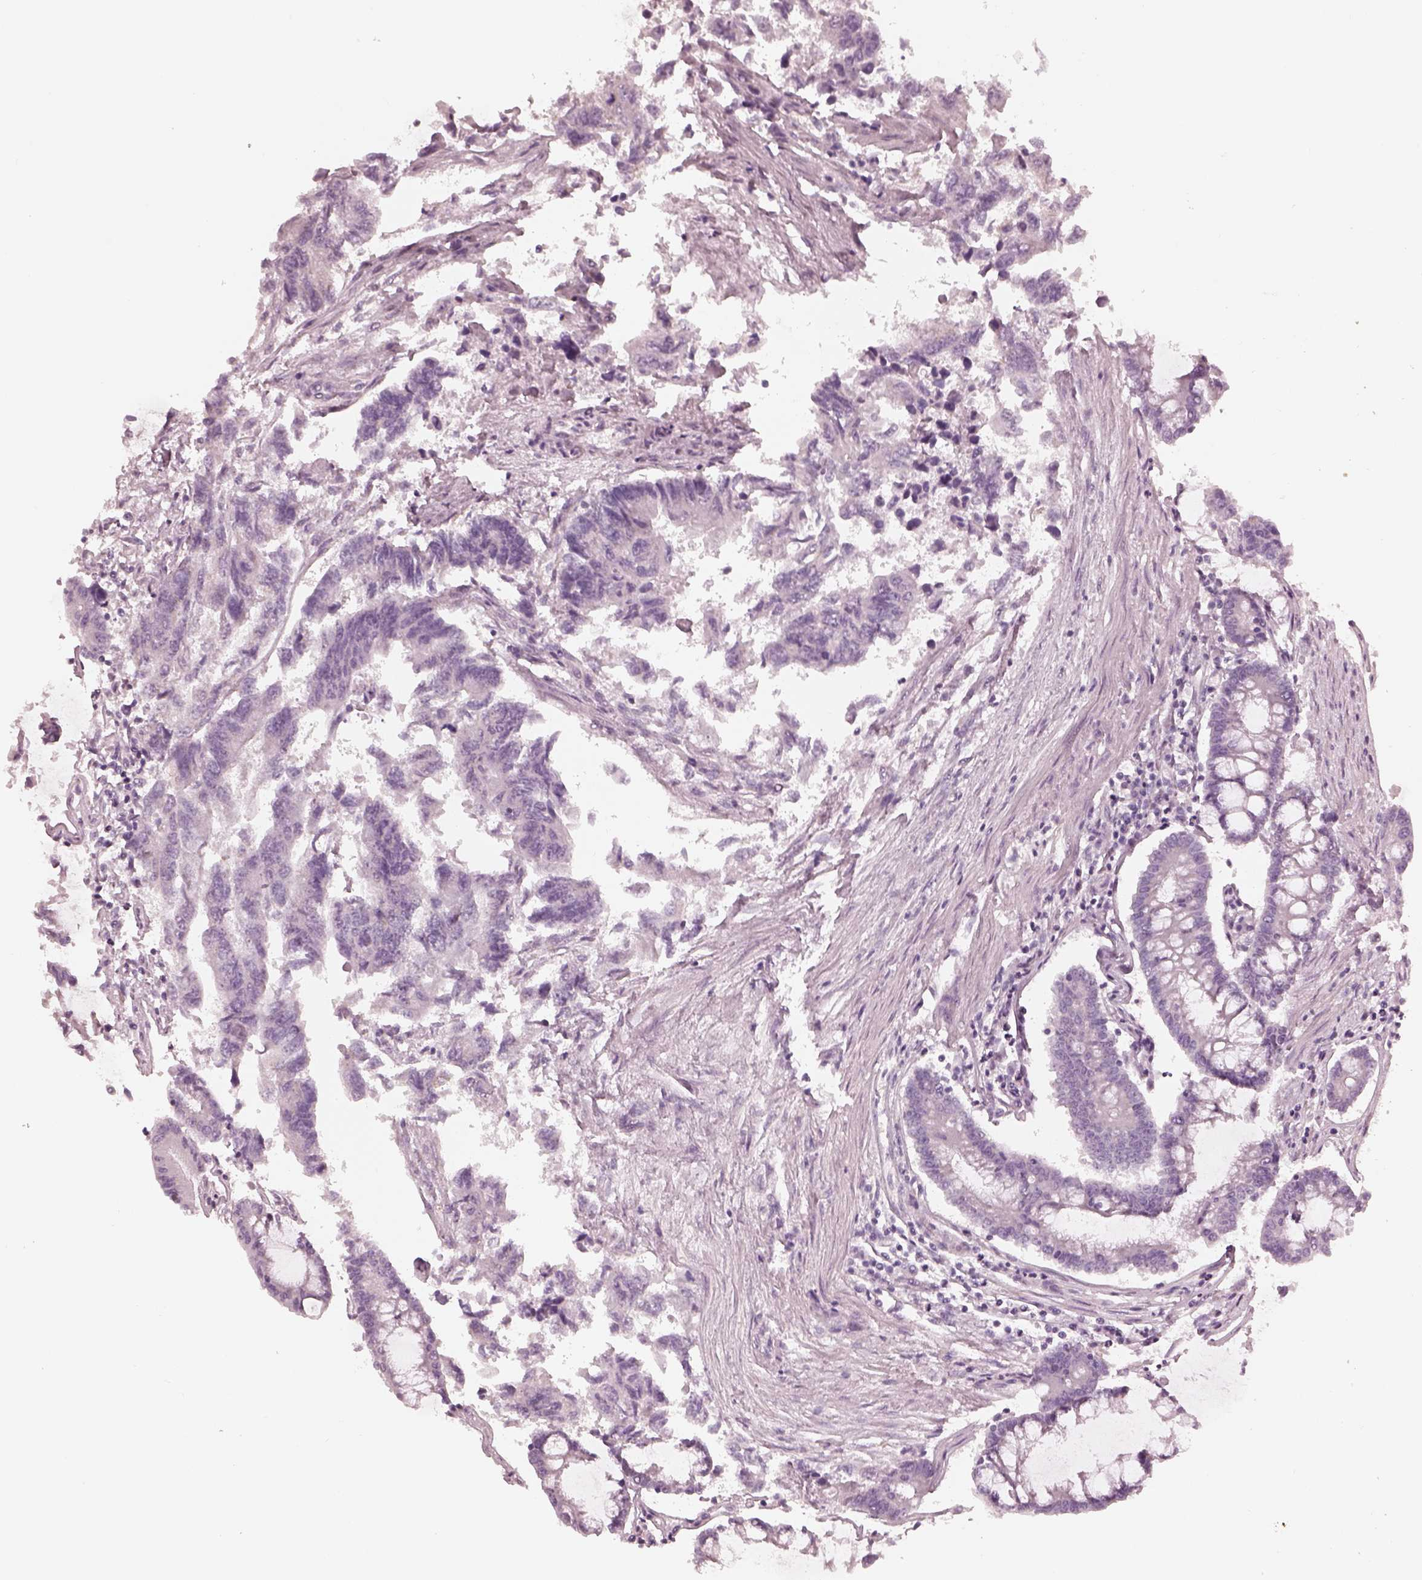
{"staining": {"intensity": "negative", "quantity": "none", "location": "none"}, "tissue": "colorectal cancer", "cell_type": "Tumor cells", "image_type": "cancer", "snomed": [{"axis": "morphology", "description": "Adenocarcinoma, NOS"}, {"axis": "topography", "description": "Colon"}], "caption": "Colorectal cancer was stained to show a protein in brown. There is no significant positivity in tumor cells.", "gene": "ANKLE1", "patient": {"sex": "female", "age": 65}}